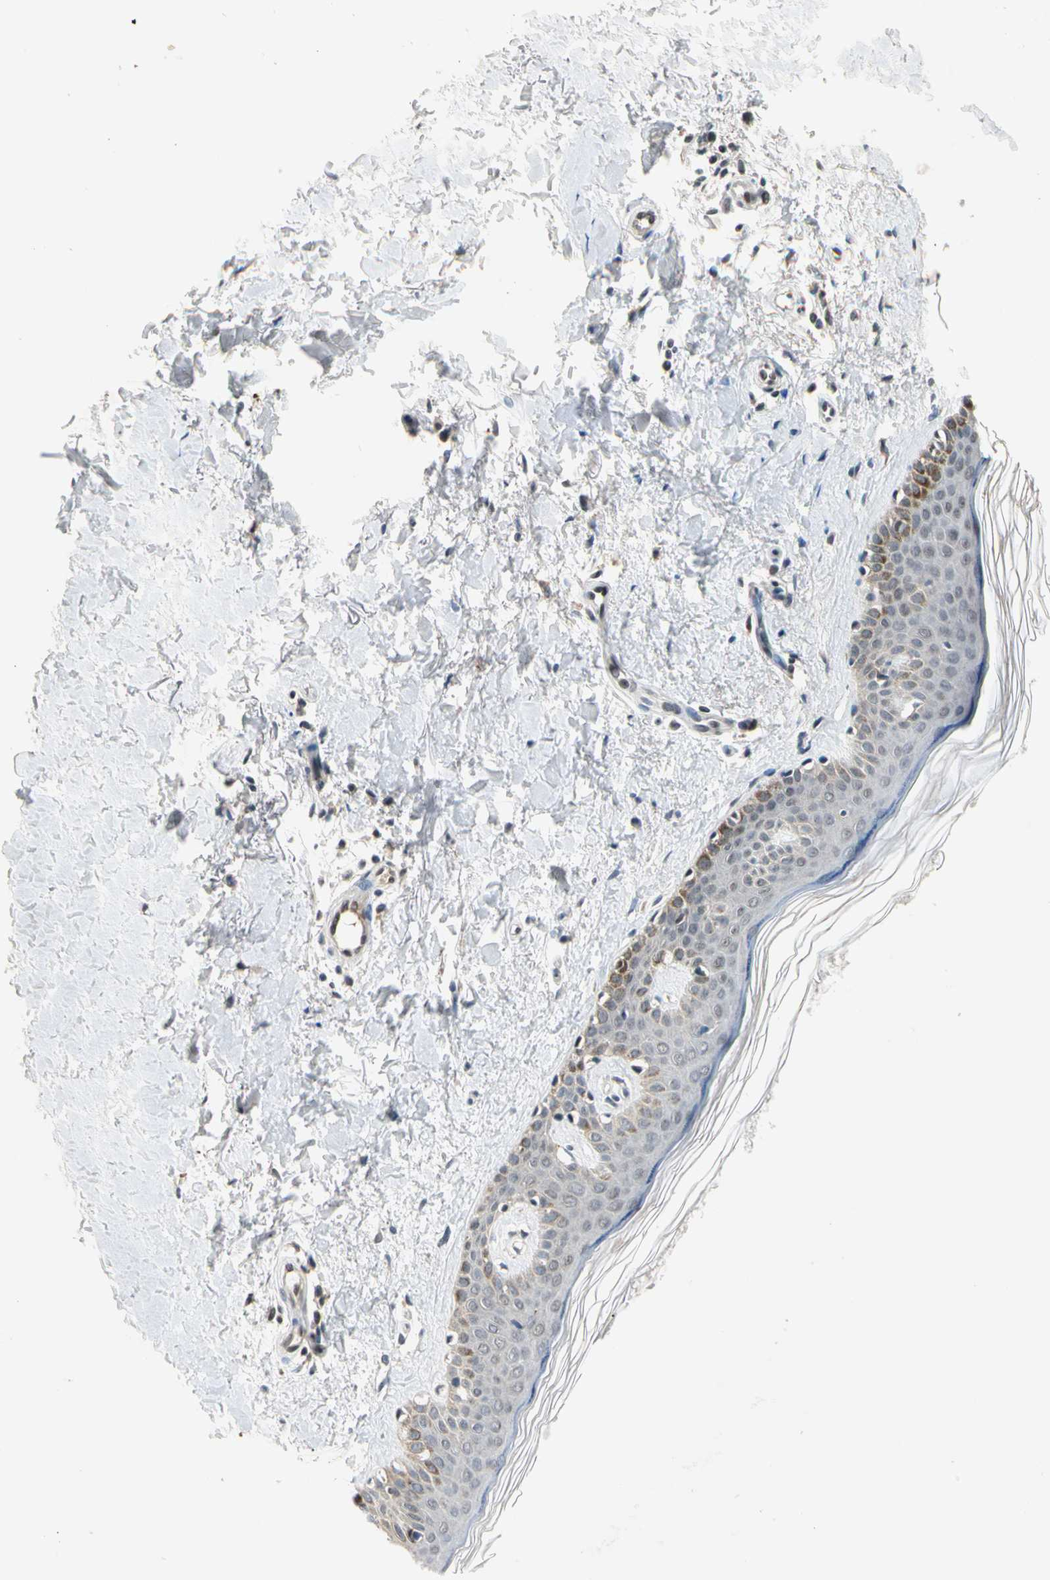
{"staining": {"intensity": "negative", "quantity": "none", "location": "none"}, "tissue": "skin", "cell_type": "Fibroblasts", "image_type": "normal", "snomed": [{"axis": "morphology", "description": "Normal tissue, NOS"}, {"axis": "topography", "description": "Skin"}], "caption": "Immunohistochemistry photomicrograph of unremarkable skin: human skin stained with DAB exhibits no significant protein expression in fibroblasts. (Immunohistochemistry, brightfield microscopy, high magnification).", "gene": "RIOX2", "patient": {"sex": "male", "age": 67}}